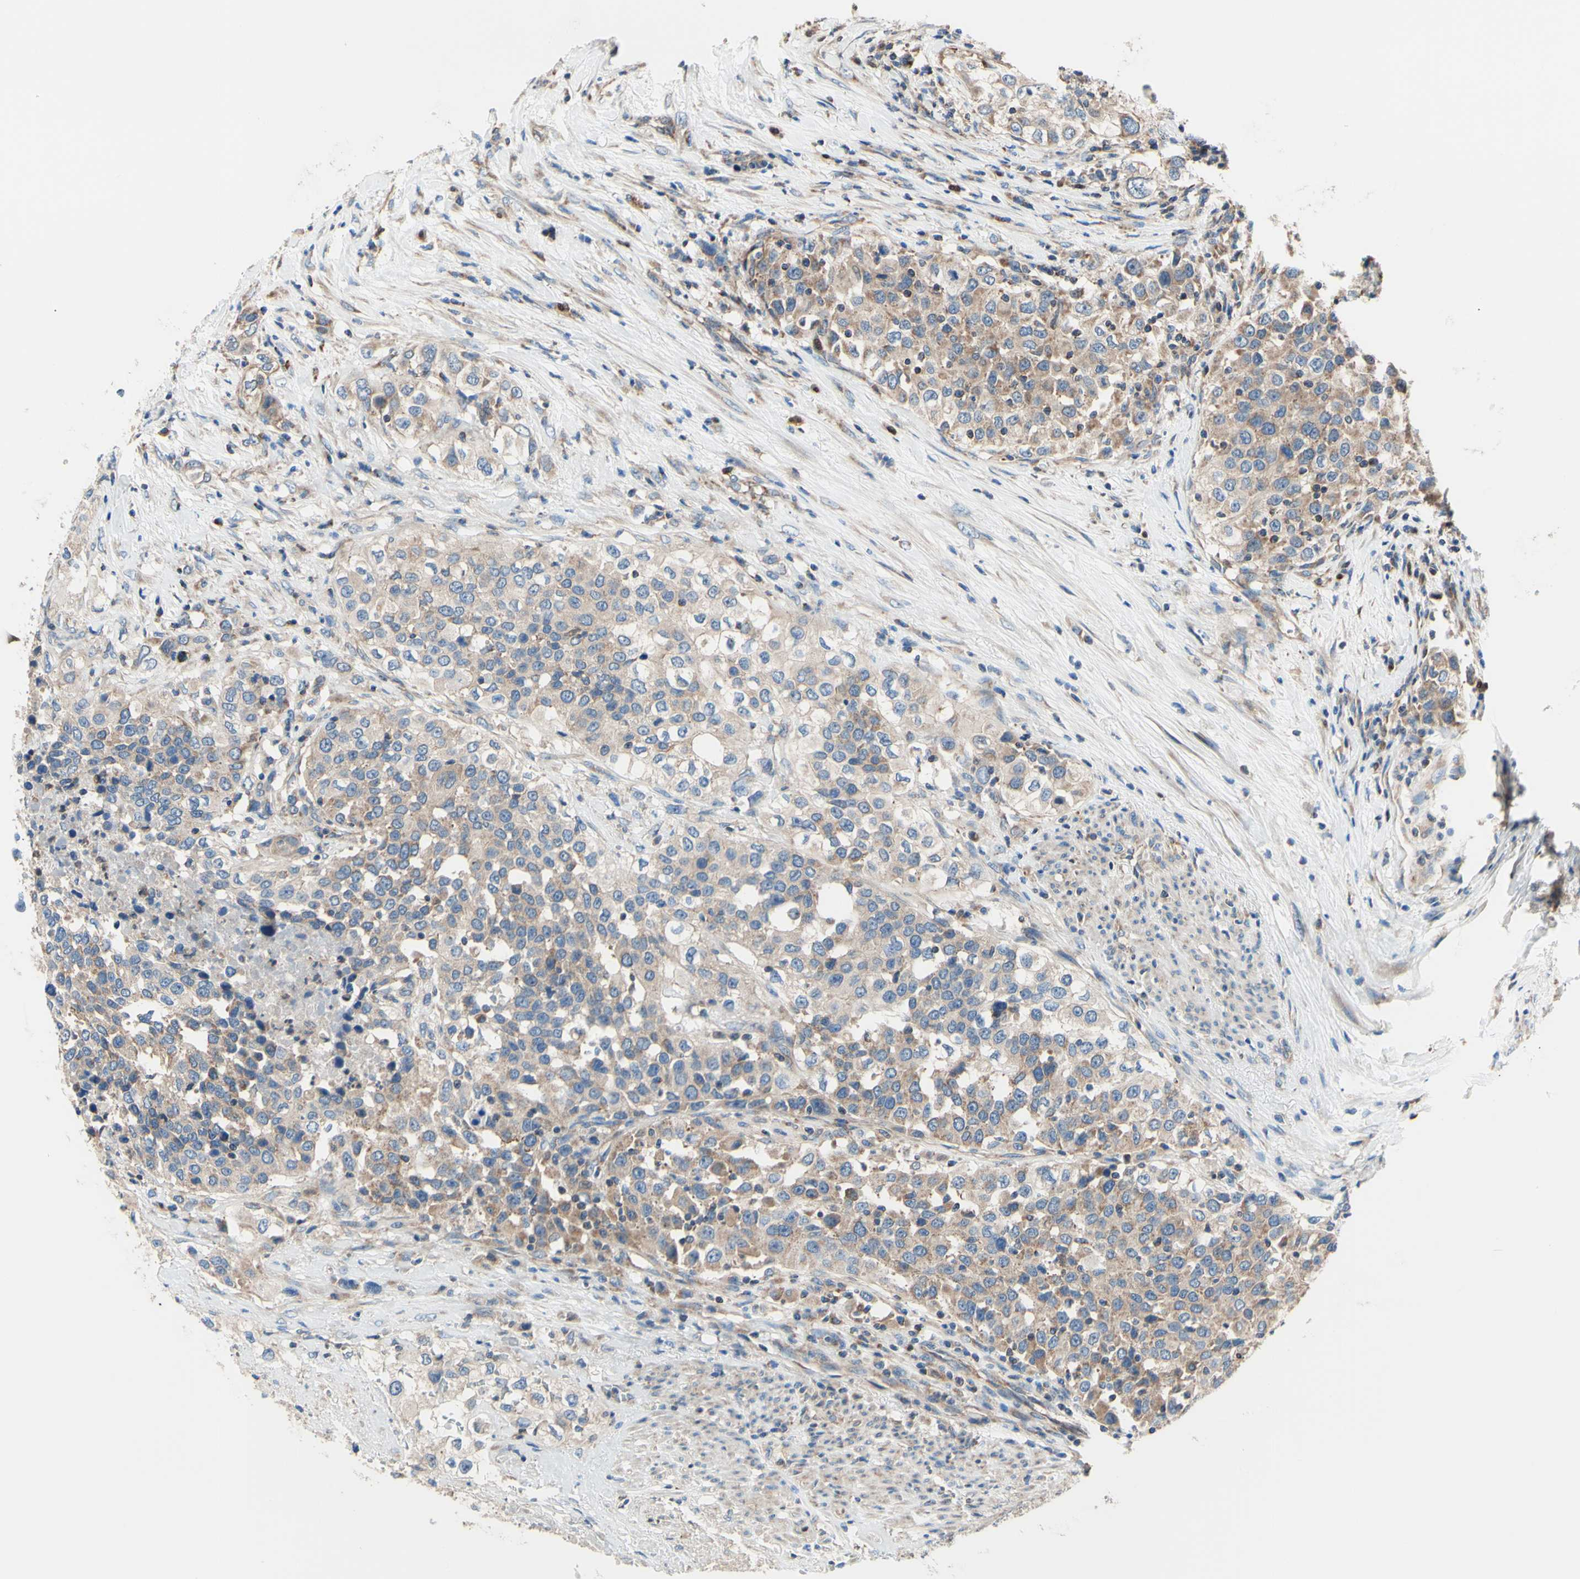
{"staining": {"intensity": "weak", "quantity": ">75%", "location": "cytoplasmic/membranous"}, "tissue": "urothelial cancer", "cell_type": "Tumor cells", "image_type": "cancer", "snomed": [{"axis": "morphology", "description": "Urothelial carcinoma, High grade"}, {"axis": "topography", "description": "Urinary bladder"}], "caption": "A high-resolution histopathology image shows IHC staining of urothelial cancer, which shows weak cytoplasmic/membranous positivity in approximately >75% of tumor cells.", "gene": "FMR1", "patient": {"sex": "female", "age": 80}}